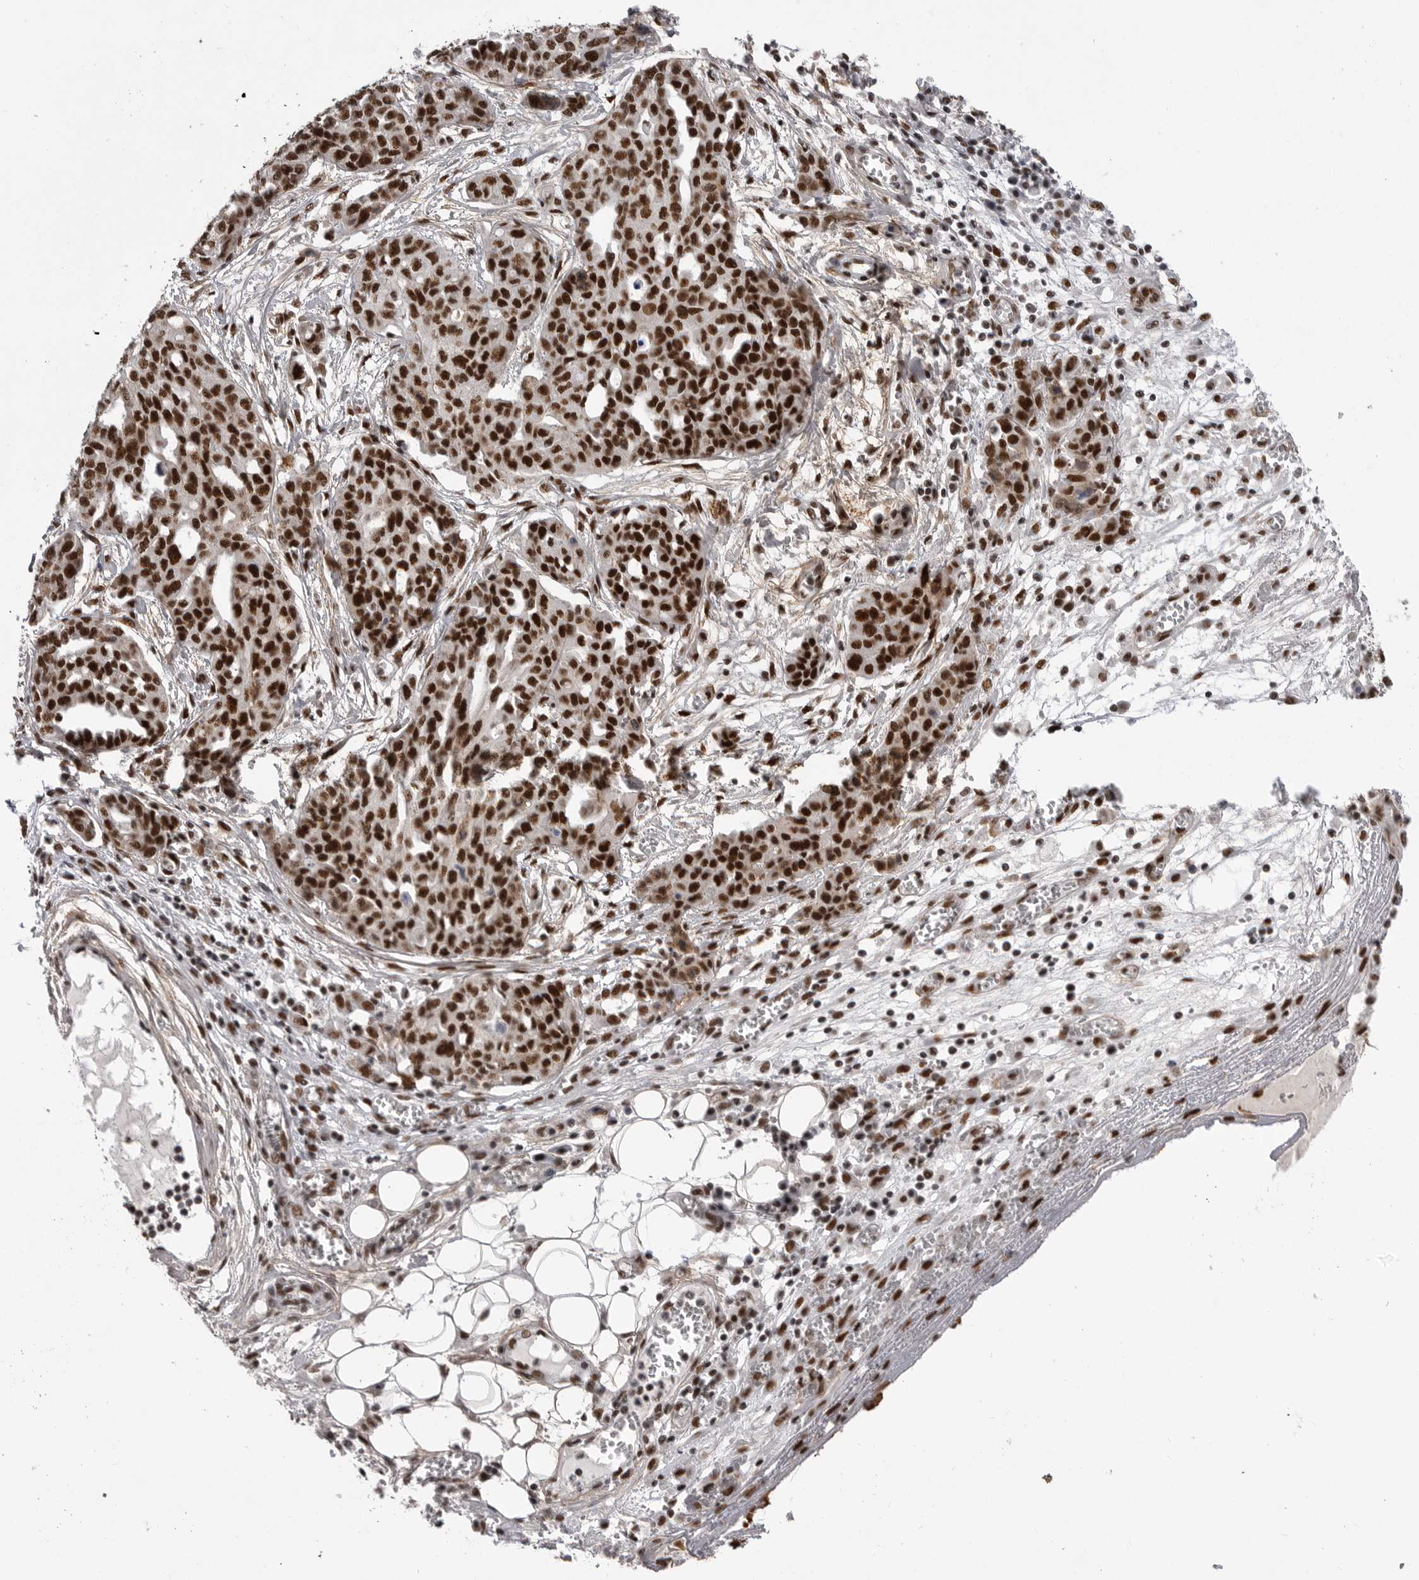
{"staining": {"intensity": "strong", "quantity": ">75%", "location": "nuclear"}, "tissue": "ovarian cancer", "cell_type": "Tumor cells", "image_type": "cancer", "snomed": [{"axis": "morphology", "description": "Cystadenocarcinoma, serous, NOS"}, {"axis": "topography", "description": "Soft tissue"}, {"axis": "topography", "description": "Ovary"}], "caption": "Immunohistochemistry of human ovarian cancer reveals high levels of strong nuclear staining in approximately >75% of tumor cells. (Brightfield microscopy of DAB IHC at high magnification).", "gene": "PPP1R8", "patient": {"sex": "female", "age": 57}}